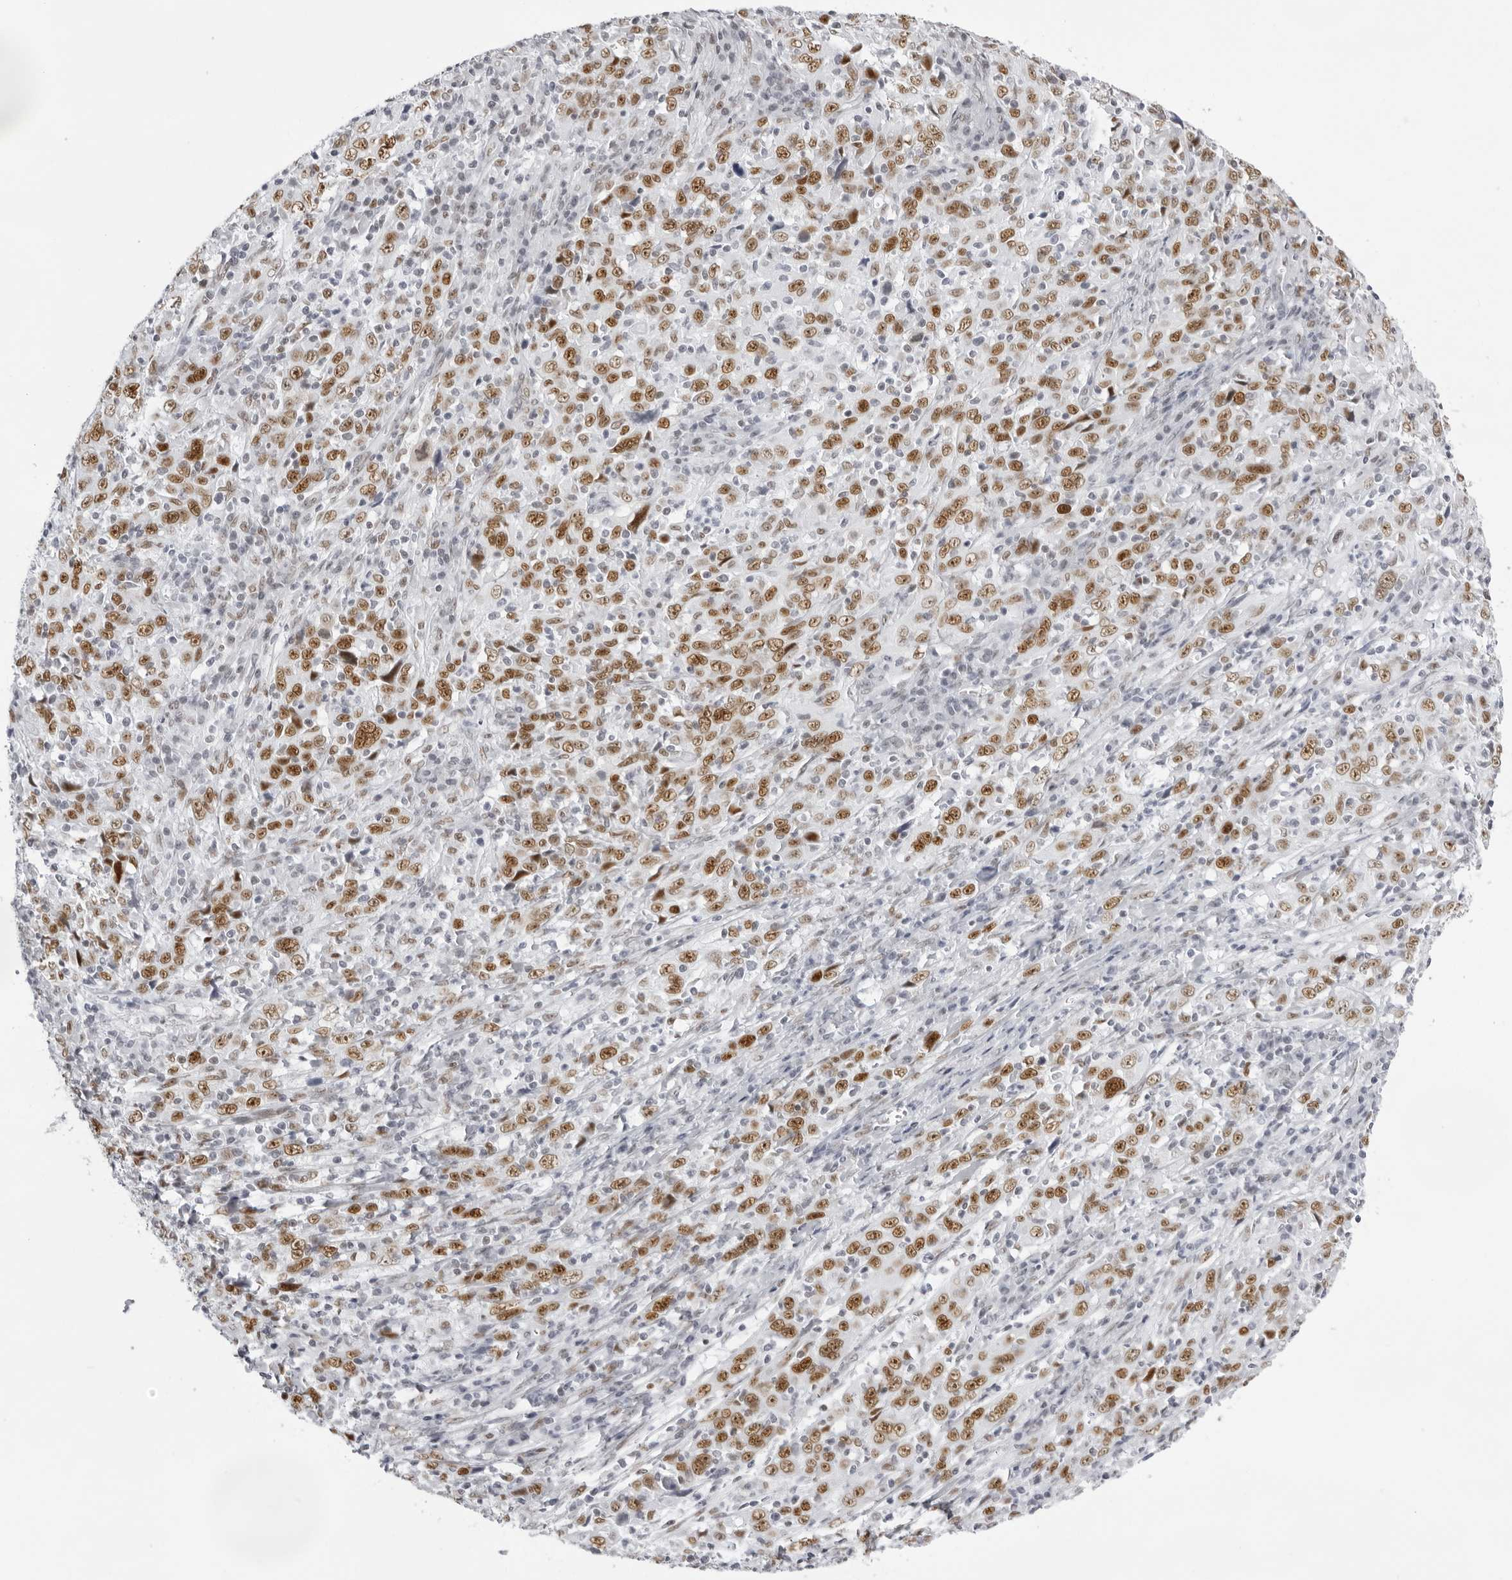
{"staining": {"intensity": "moderate", "quantity": ">75%", "location": "nuclear"}, "tissue": "cervical cancer", "cell_type": "Tumor cells", "image_type": "cancer", "snomed": [{"axis": "morphology", "description": "Squamous cell carcinoma, NOS"}, {"axis": "topography", "description": "Cervix"}], "caption": "Immunohistochemical staining of human cervical cancer (squamous cell carcinoma) exhibits medium levels of moderate nuclear protein positivity in about >75% of tumor cells.", "gene": "IRF2BP2", "patient": {"sex": "female", "age": 46}}